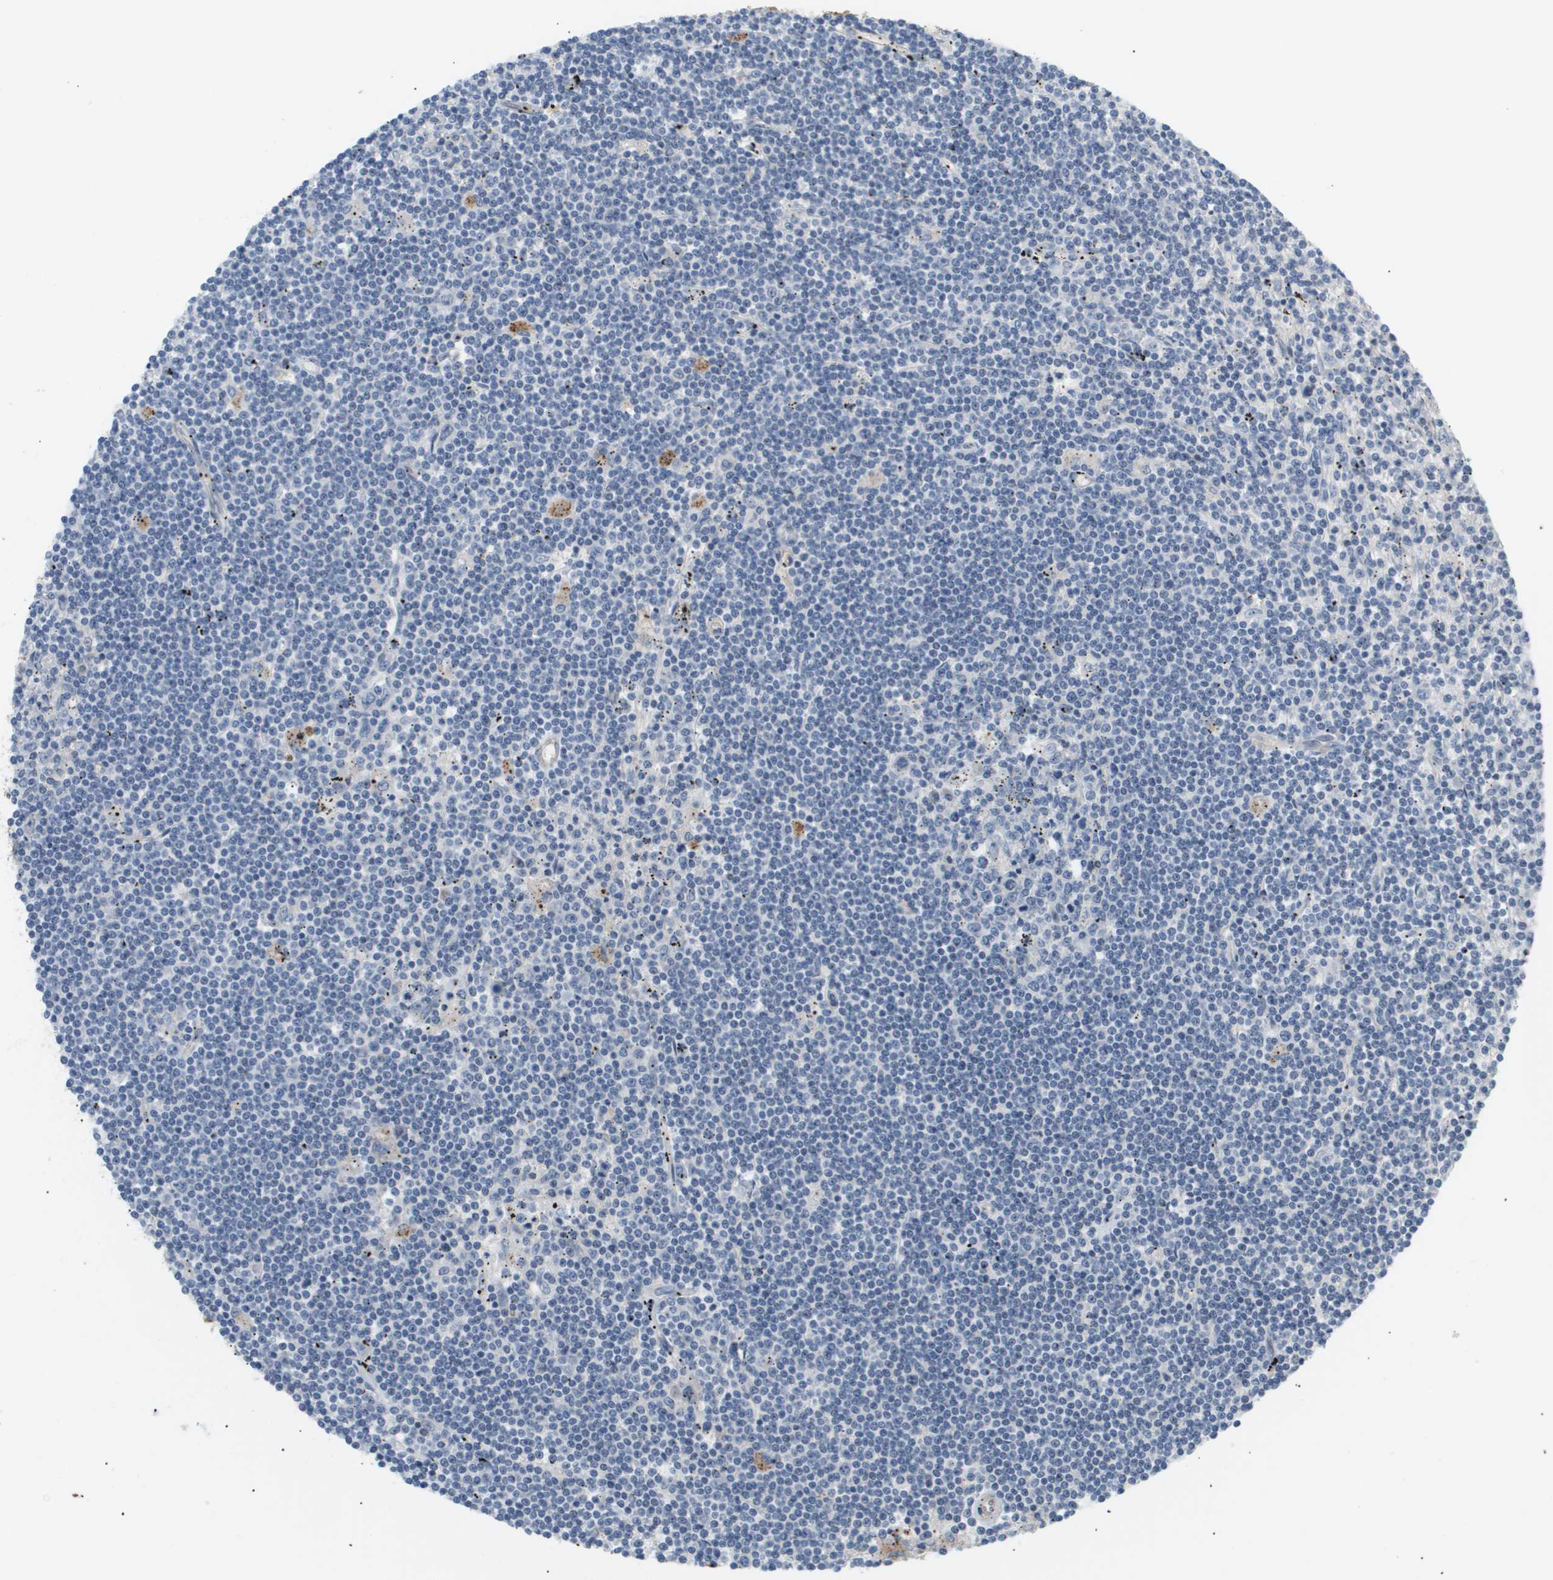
{"staining": {"intensity": "negative", "quantity": "none", "location": "none"}, "tissue": "lymphoma", "cell_type": "Tumor cells", "image_type": "cancer", "snomed": [{"axis": "morphology", "description": "Malignant lymphoma, non-Hodgkin's type, Low grade"}, {"axis": "topography", "description": "Spleen"}], "caption": "Image shows no protein expression in tumor cells of malignant lymphoma, non-Hodgkin's type (low-grade) tissue. The staining is performed using DAB (3,3'-diaminobenzidine) brown chromogen with nuclei counter-stained in using hematoxylin.", "gene": "CORO2B", "patient": {"sex": "male", "age": 76}}